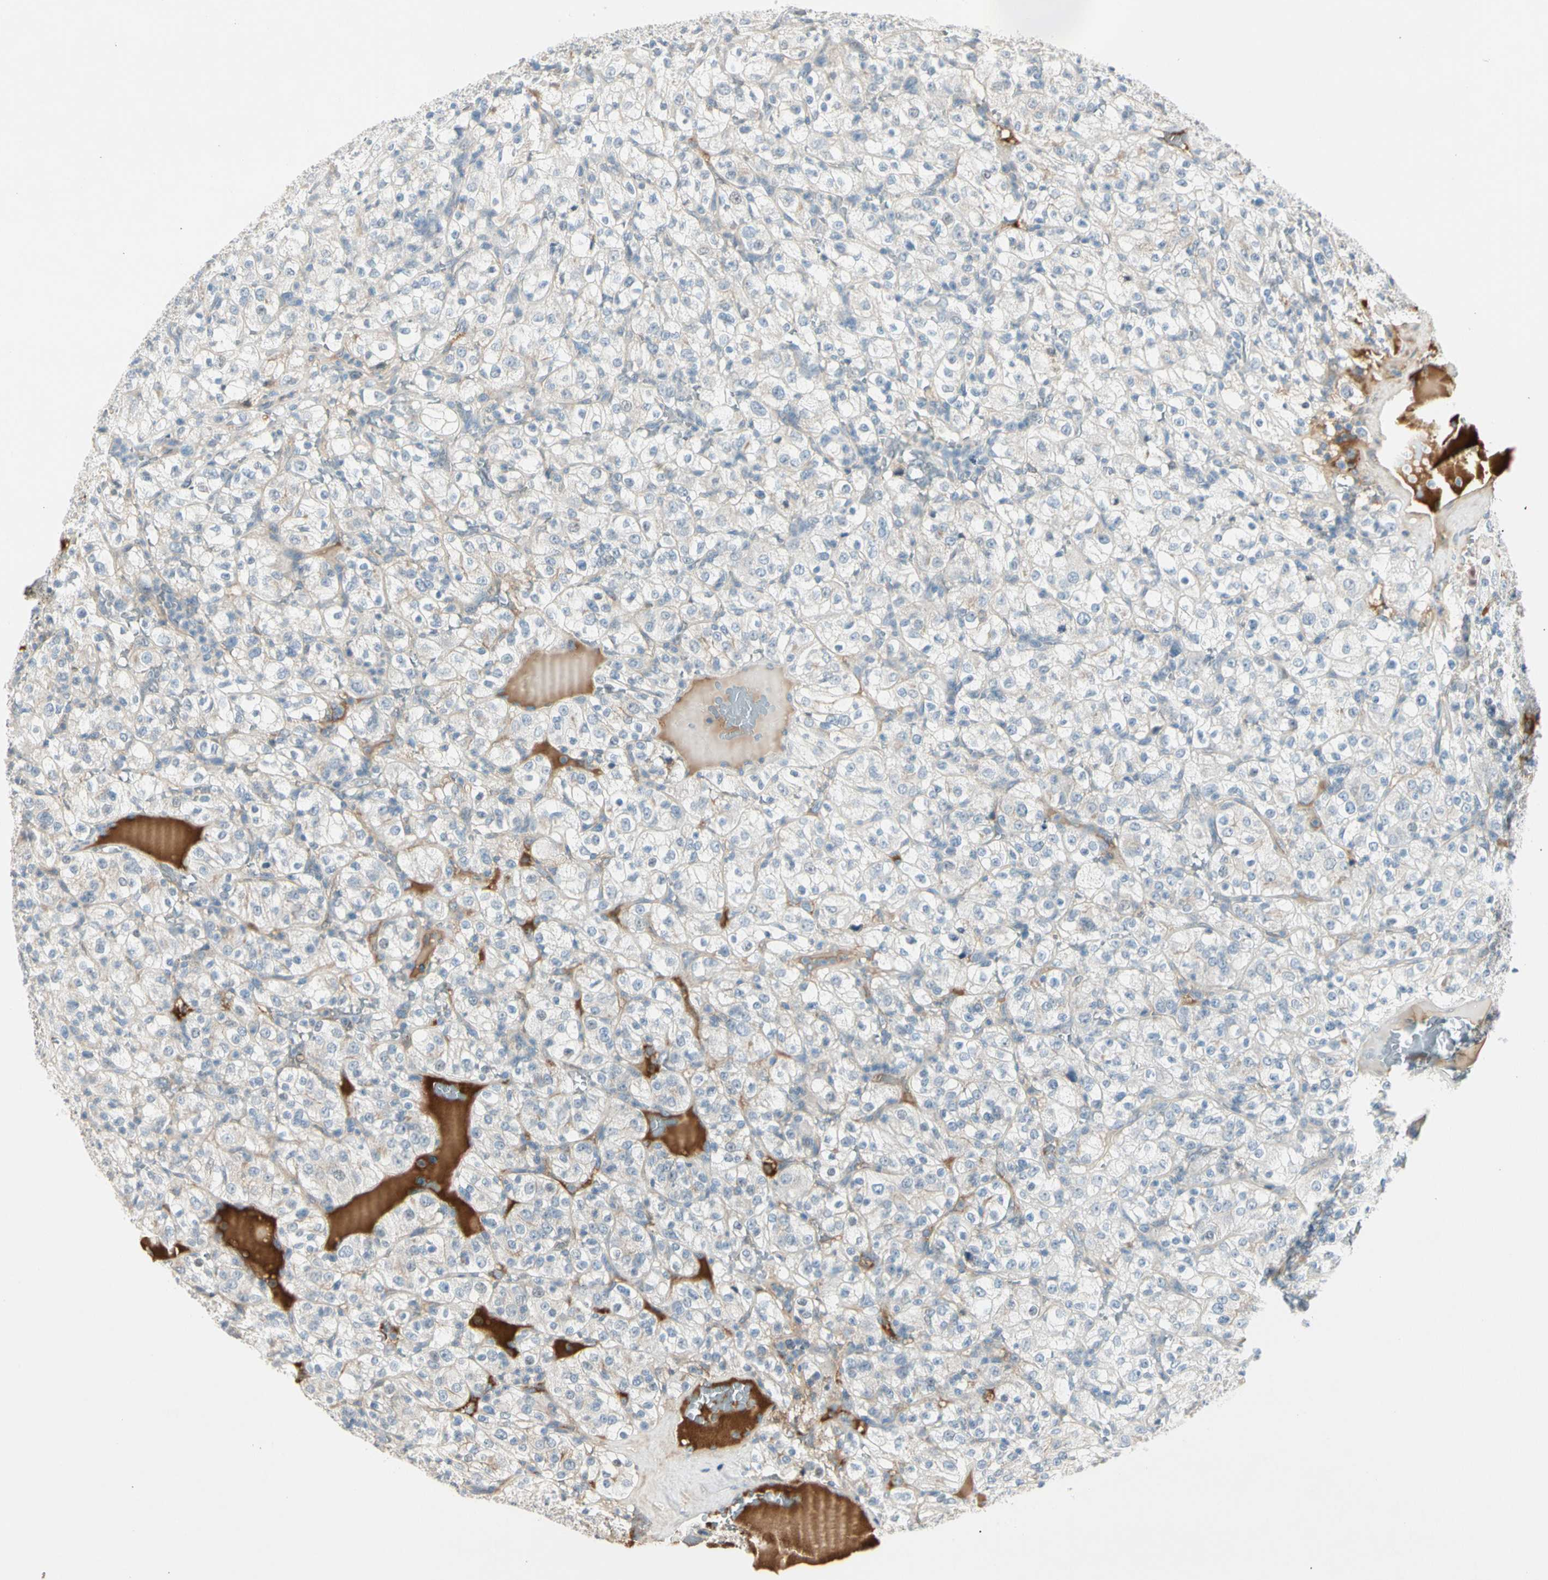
{"staining": {"intensity": "negative", "quantity": "none", "location": "none"}, "tissue": "renal cancer", "cell_type": "Tumor cells", "image_type": "cancer", "snomed": [{"axis": "morphology", "description": "Normal tissue, NOS"}, {"axis": "morphology", "description": "Adenocarcinoma, NOS"}, {"axis": "topography", "description": "Kidney"}], "caption": "Immunohistochemical staining of human renal cancer reveals no significant positivity in tumor cells. Brightfield microscopy of IHC stained with DAB (3,3'-diaminobenzidine) (brown) and hematoxylin (blue), captured at high magnification.", "gene": "SERPIND1", "patient": {"sex": "female", "age": 72}}